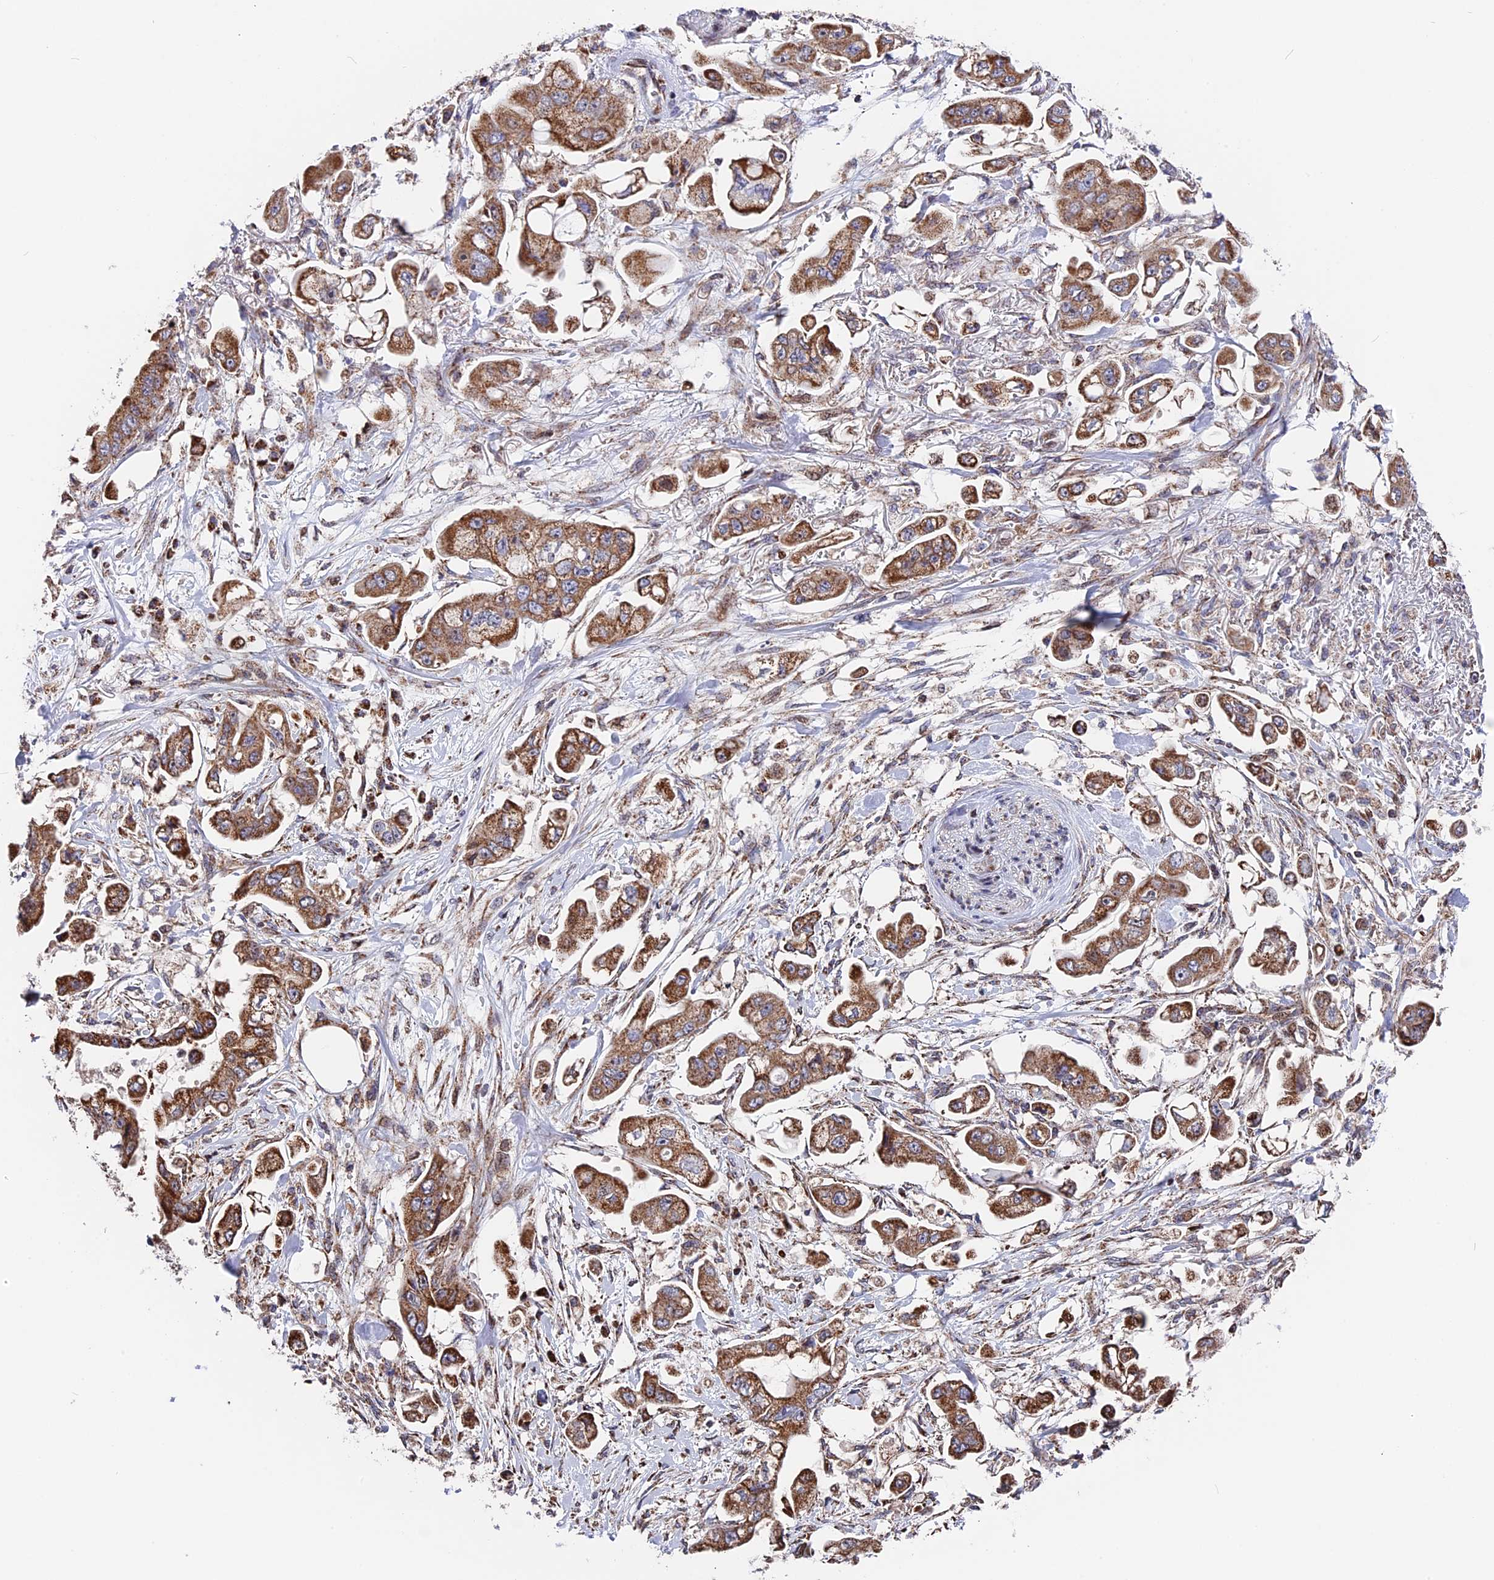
{"staining": {"intensity": "moderate", "quantity": ">75%", "location": "cytoplasmic/membranous"}, "tissue": "stomach cancer", "cell_type": "Tumor cells", "image_type": "cancer", "snomed": [{"axis": "morphology", "description": "Adenocarcinoma, NOS"}, {"axis": "topography", "description": "Stomach"}], "caption": "Immunohistochemistry (IHC) staining of stomach adenocarcinoma, which exhibits medium levels of moderate cytoplasmic/membranous positivity in approximately >75% of tumor cells indicating moderate cytoplasmic/membranous protein positivity. The staining was performed using DAB (3,3'-diaminobenzidine) (brown) for protein detection and nuclei were counterstained in hematoxylin (blue).", "gene": "FAM174C", "patient": {"sex": "male", "age": 62}}